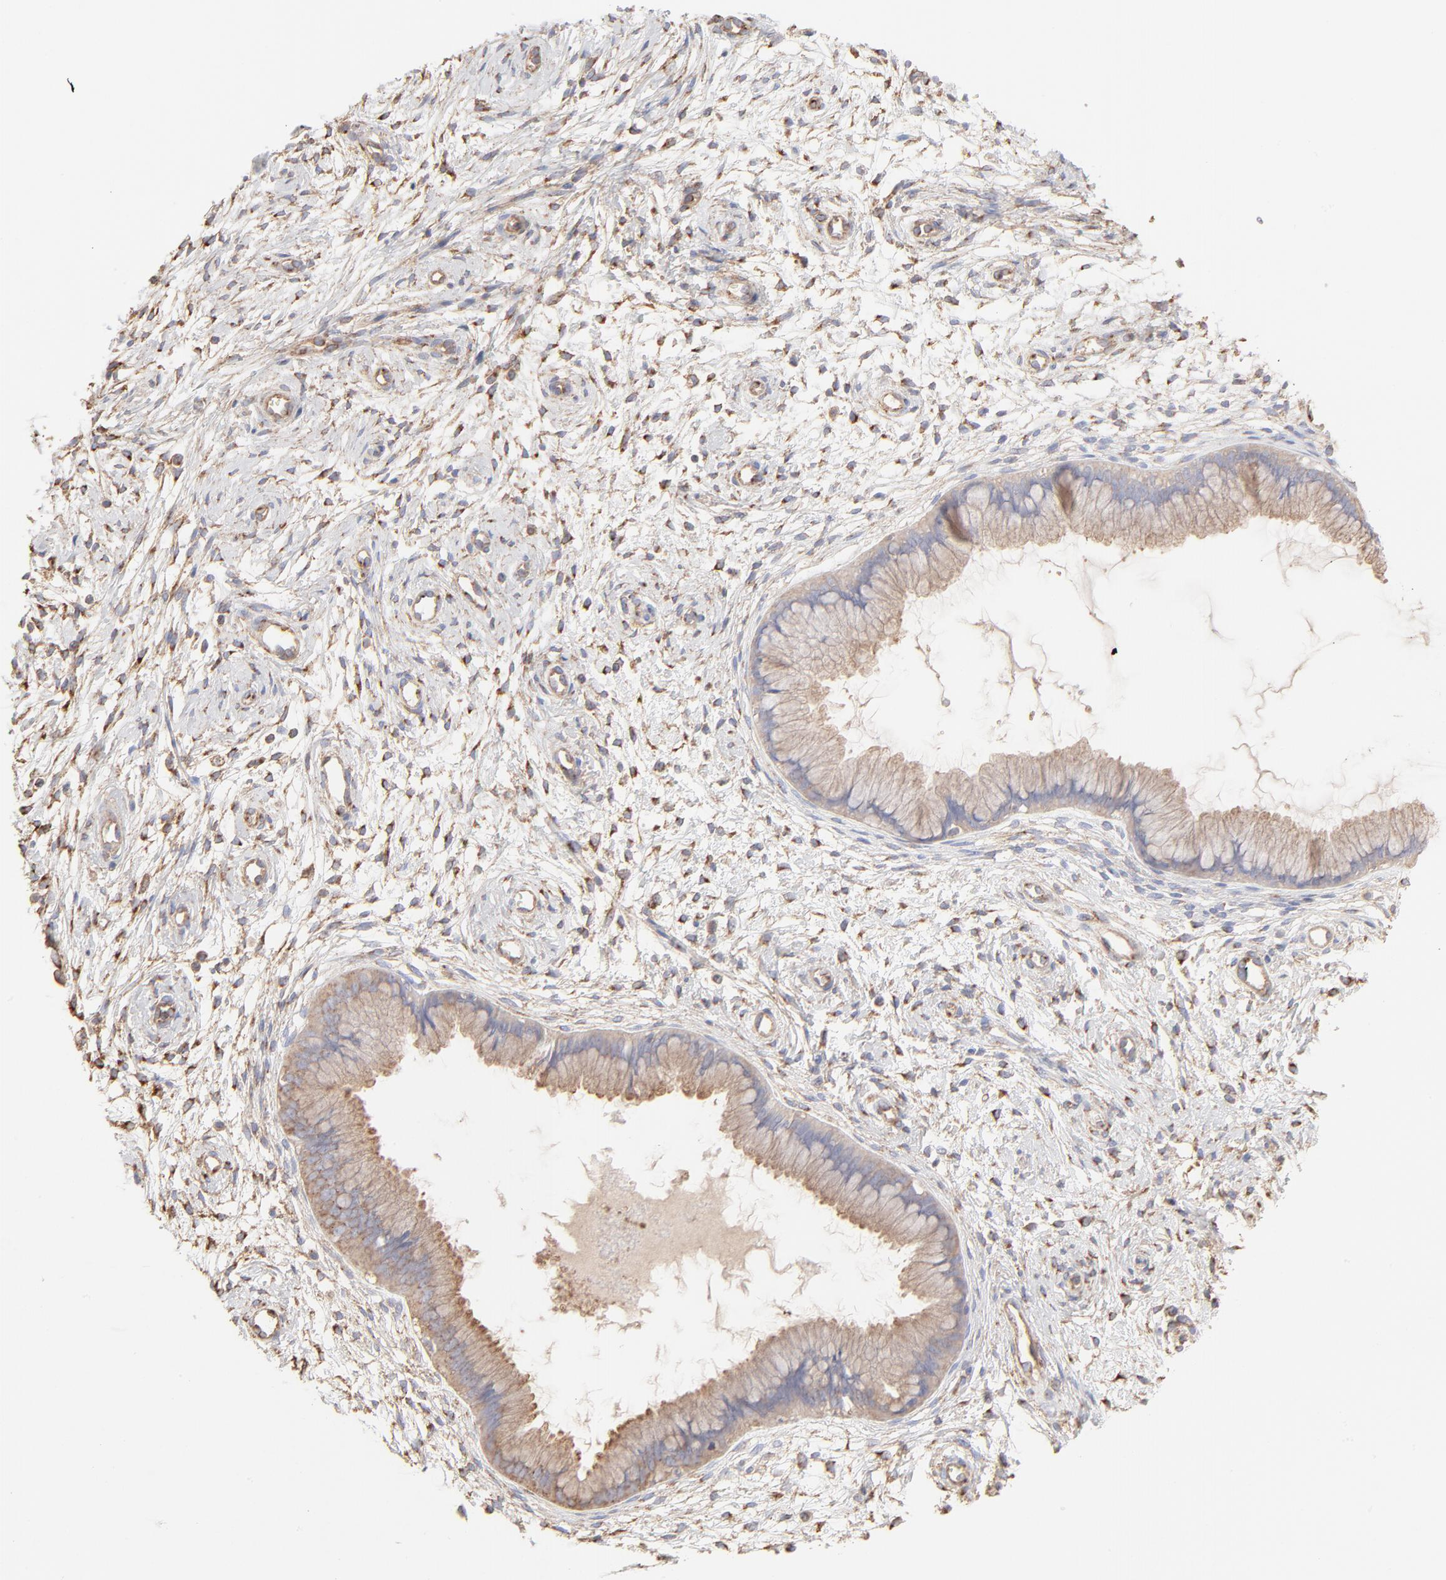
{"staining": {"intensity": "moderate", "quantity": ">75%", "location": "cytoplasmic/membranous"}, "tissue": "cervix", "cell_type": "Glandular cells", "image_type": "normal", "snomed": [{"axis": "morphology", "description": "Normal tissue, NOS"}, {"axis": "topography", "description": "Cervix"}], "caption": "Immunohistochemistry histopathology image of normal human cervix stained for a protein (brown), which demonstrates medium levels of moderate cytoplasmic/membranous expression in about >75% of glandular cells.", "gene": "CLTB", "patient": {"sex": "female", "age": 39}}